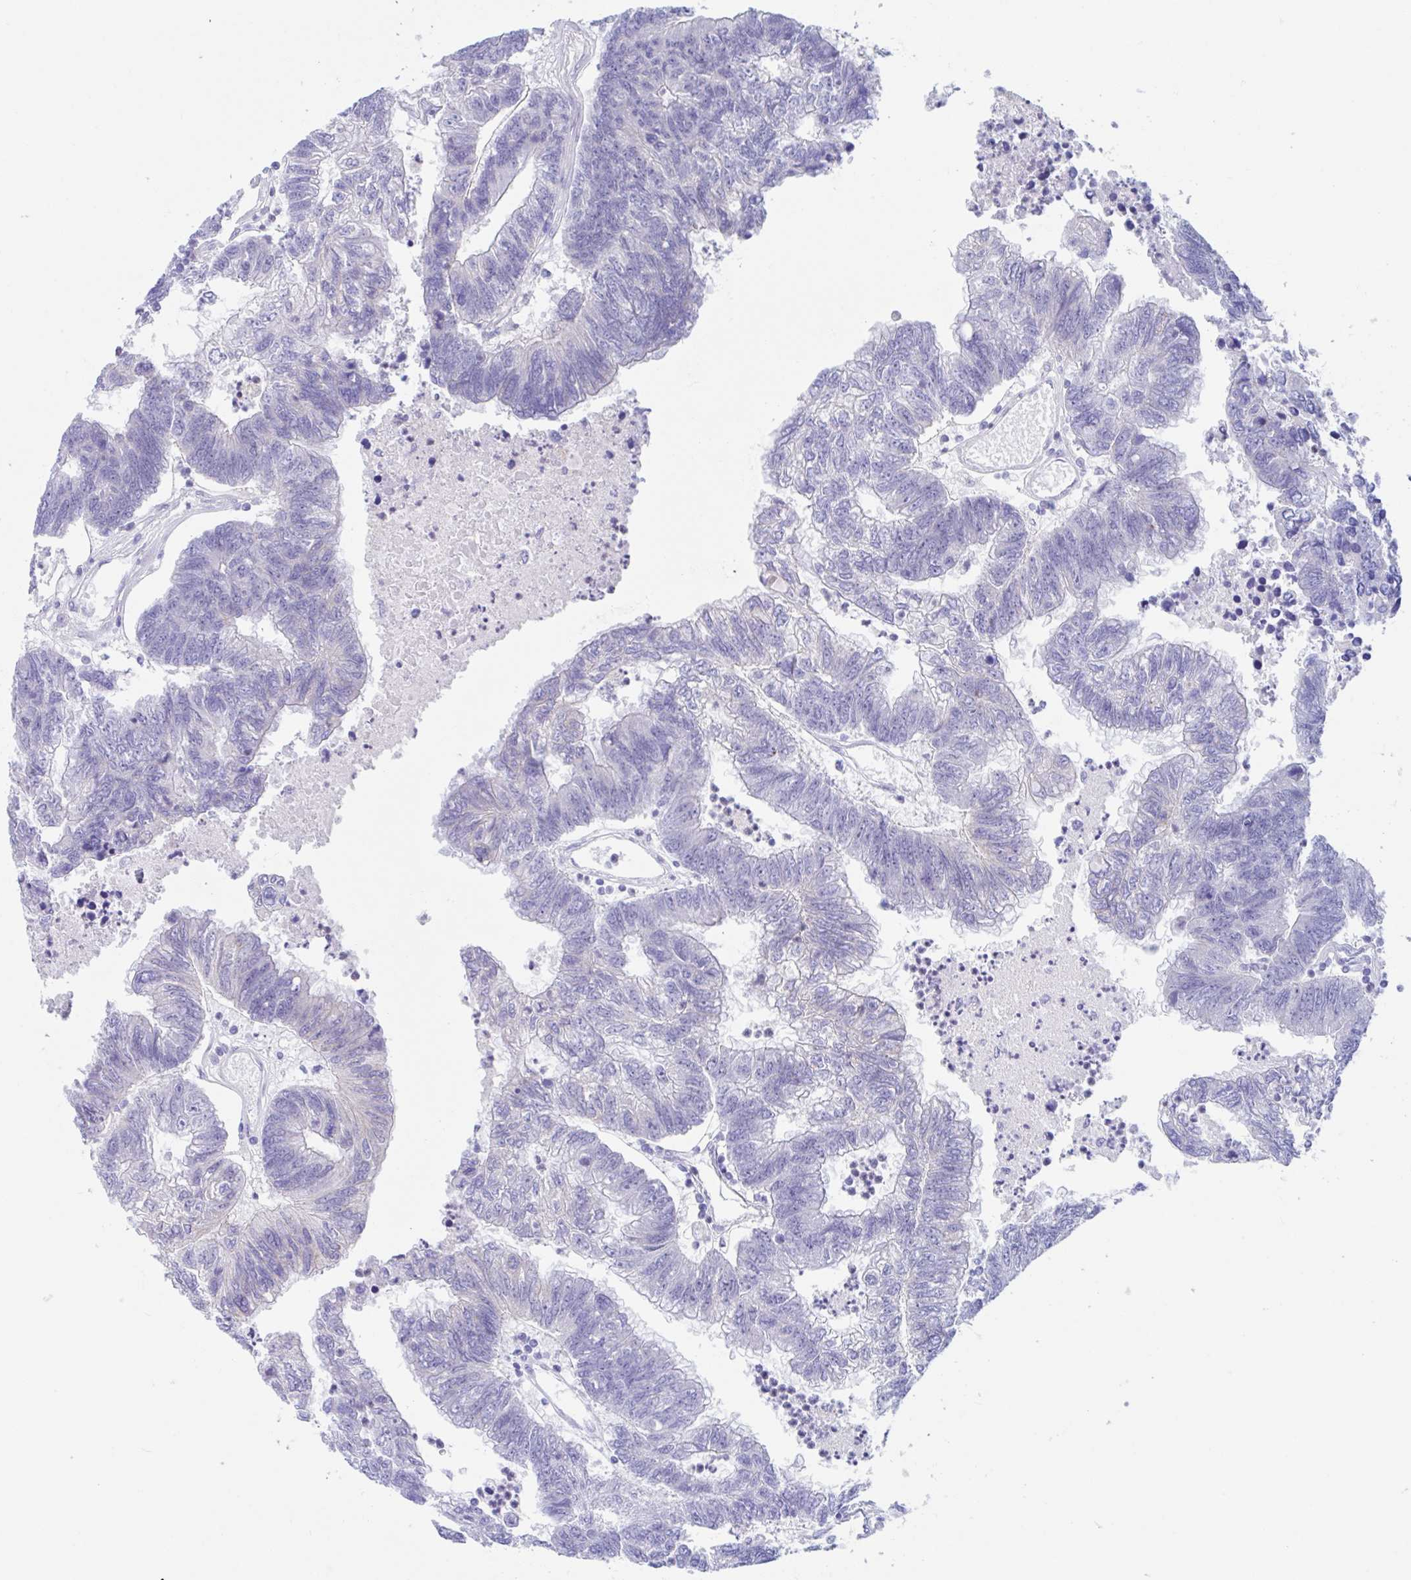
{"staining": {"intensity": "negative", "quantity": "none", "location": "none"}, "tissue": "colorectal cancer", "cell_type": "Tumor cells", "image_type": "cancer", "snomed": [{"axis": "morphology", "description": "Adenocarcinoma, NOS"}, {"axis": "topography", "description": "Colon"}], "caption": "Immunohistochemistry of human colorectal cancer (adenocarcinoma) exhibits no expression in tumor cells. (Stains: DAB immunohistochemistry with hematoxylin counter stain, Microscopy: brightfield microscopy at high magnification).", "gene": "OR6N2", "patient": {"sex": "female", "age": 48}}